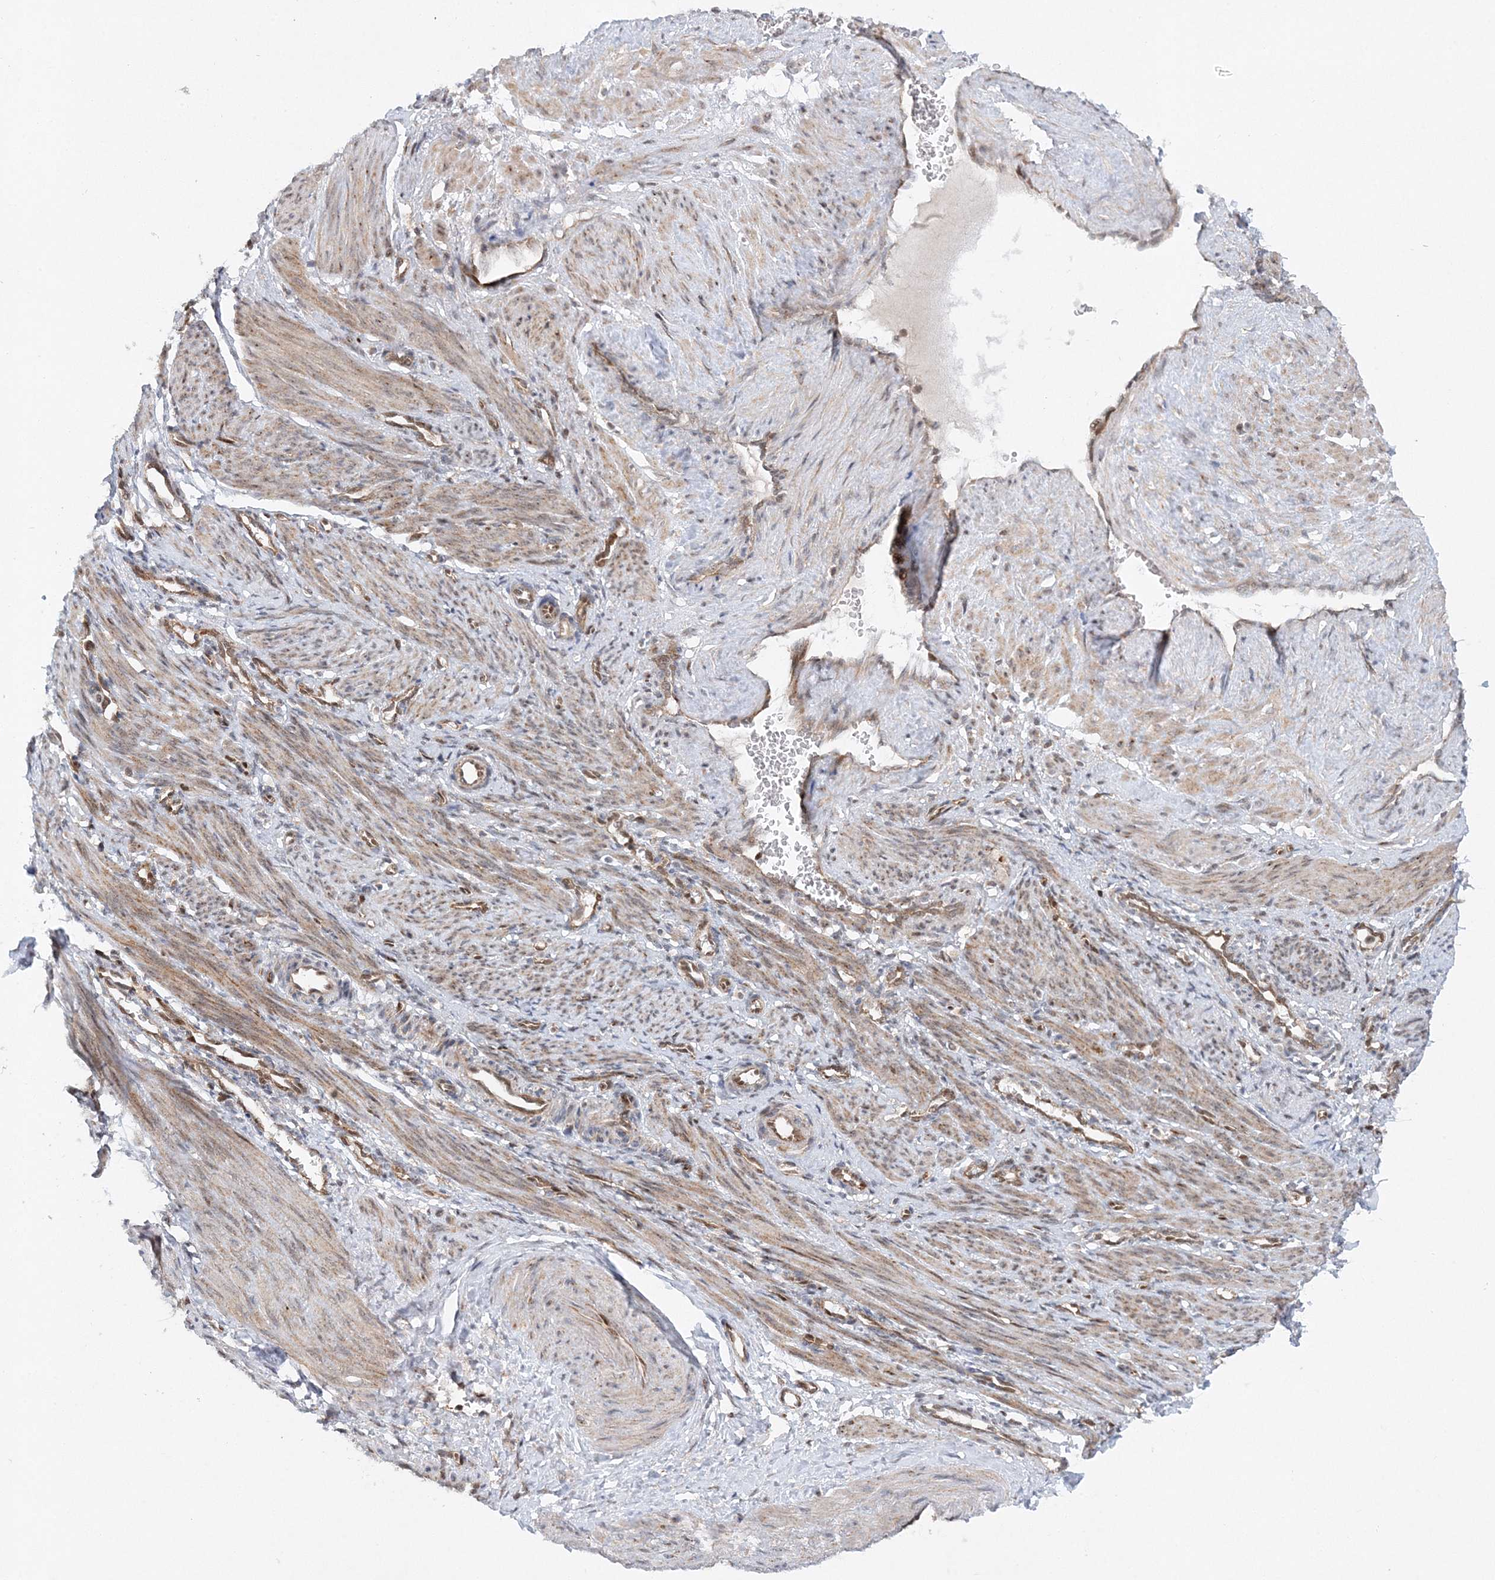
{"staining": {"intensity": "weak", "quantity": ">75%", "location": "cytoplasmic/membranous"}, "tissue": "smooth muscle", "cell_type": "Smooth muscle cells", "image_type": "normal", "snomed": [{"axis": "morphology", "description": "Normal tissue, NOS"}, {"axis": "topography", "description": "Endometrium"}], "caption": "This is an image of immunohistochemistry staining of normal smooth muscle, which shows weak positivity in the cytoplasmic/membranous of smooth muscle cells.", "gene": "RAB11FIP2", "patient": {"sex": "female", "age": 33}}